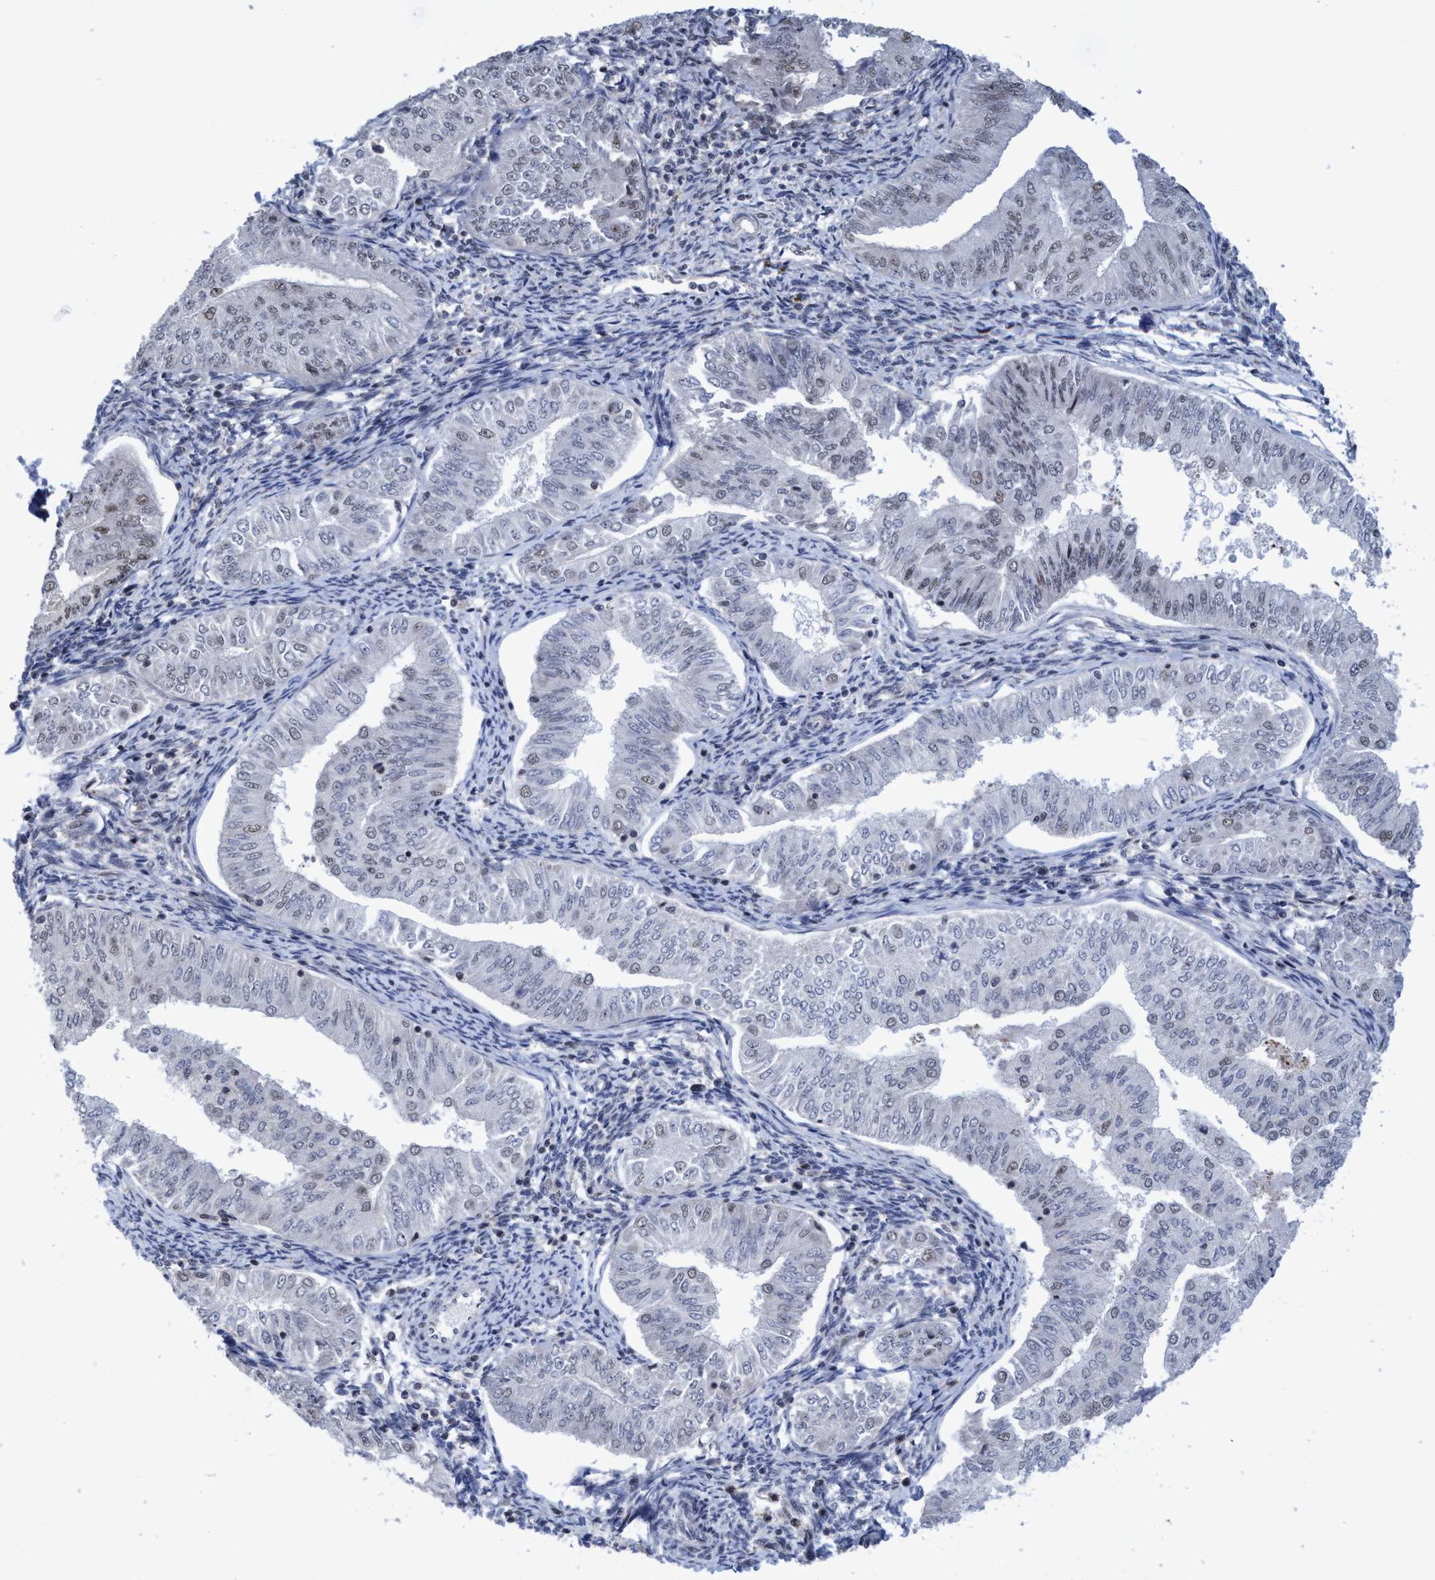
{"staining": {"intensity": "weak", "quantity": "<25%", "location": "nuclear"}, "tissue": "endometrial cancer", "cell_type": "Tumor cells", "image_type": "cancer", "snomed": [{"axis": "morphology", "description": "Normal tissue, NOS"}, {"axis": "morphology", "description": "Adenocarcinoma, NOS"}, {"axis": "topography", "description": "Endometrium"}], "caption": "Micrograph shows no significant protein expression in tumor cells of adenocarcinoma (endometrial).", "gene": "C9orf78", "patient": {"sex": "female", "age": 53}}